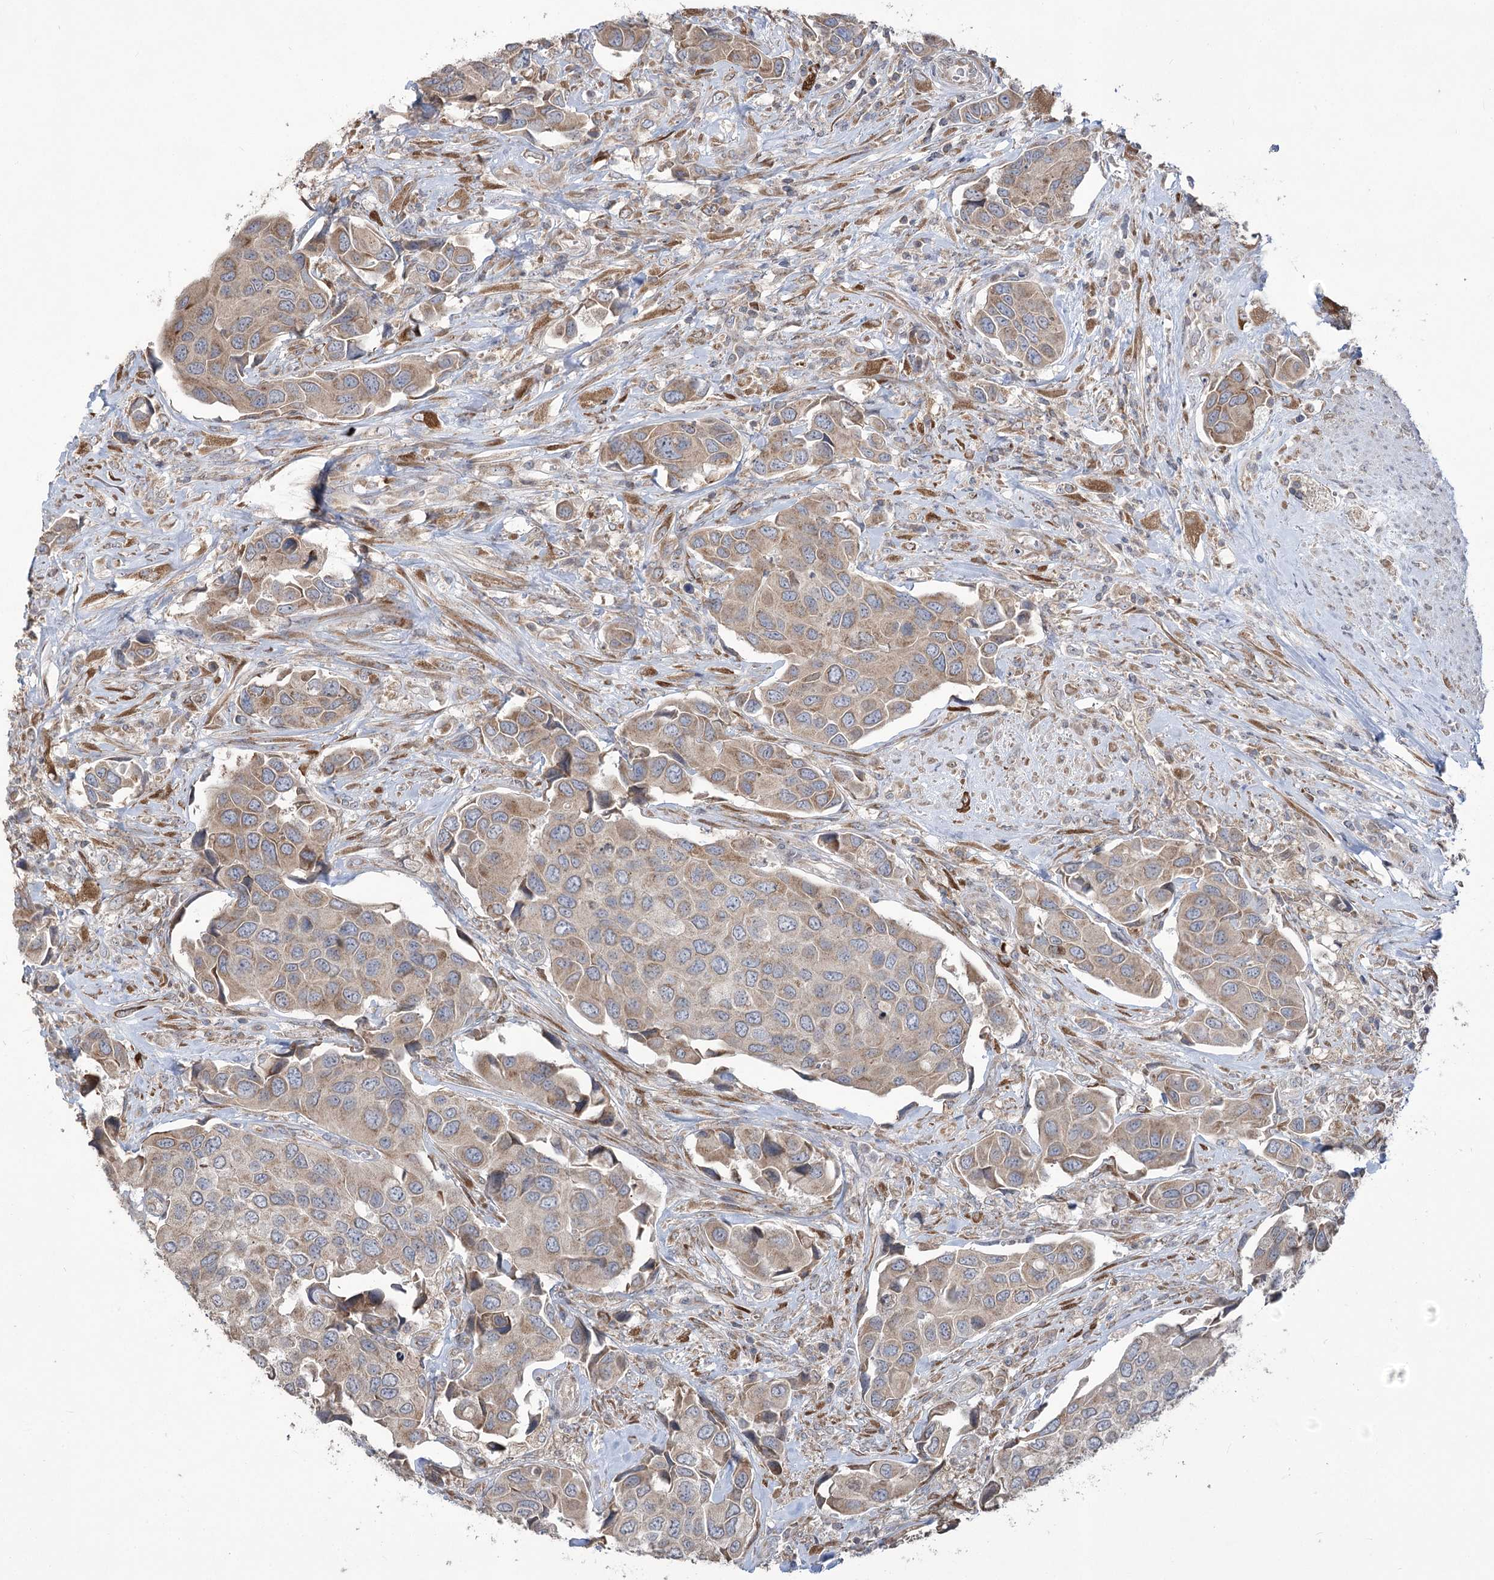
{"staining": {"intensity": "moderate", "quantity": "<25%", "location": "cytoplasmic/membranous"}, "tissue": "urothelial cancer", "cell_type": "Tumor cells", "image_type": "cancer", "snomed": [{"axis": "morphology", "description": "Urothelial carcinoma, High grade"}, {"axis": "topography", "description": "Urinary bladder"}], "caption": "DAB immunohistochemical staining of human urothelial cancer reveals moderate cytoplasmic/membranous protein staining in approximately <25% of tumor cells.", "gene": "STT3B", "patient": {"sex": "male", "age": 74}}